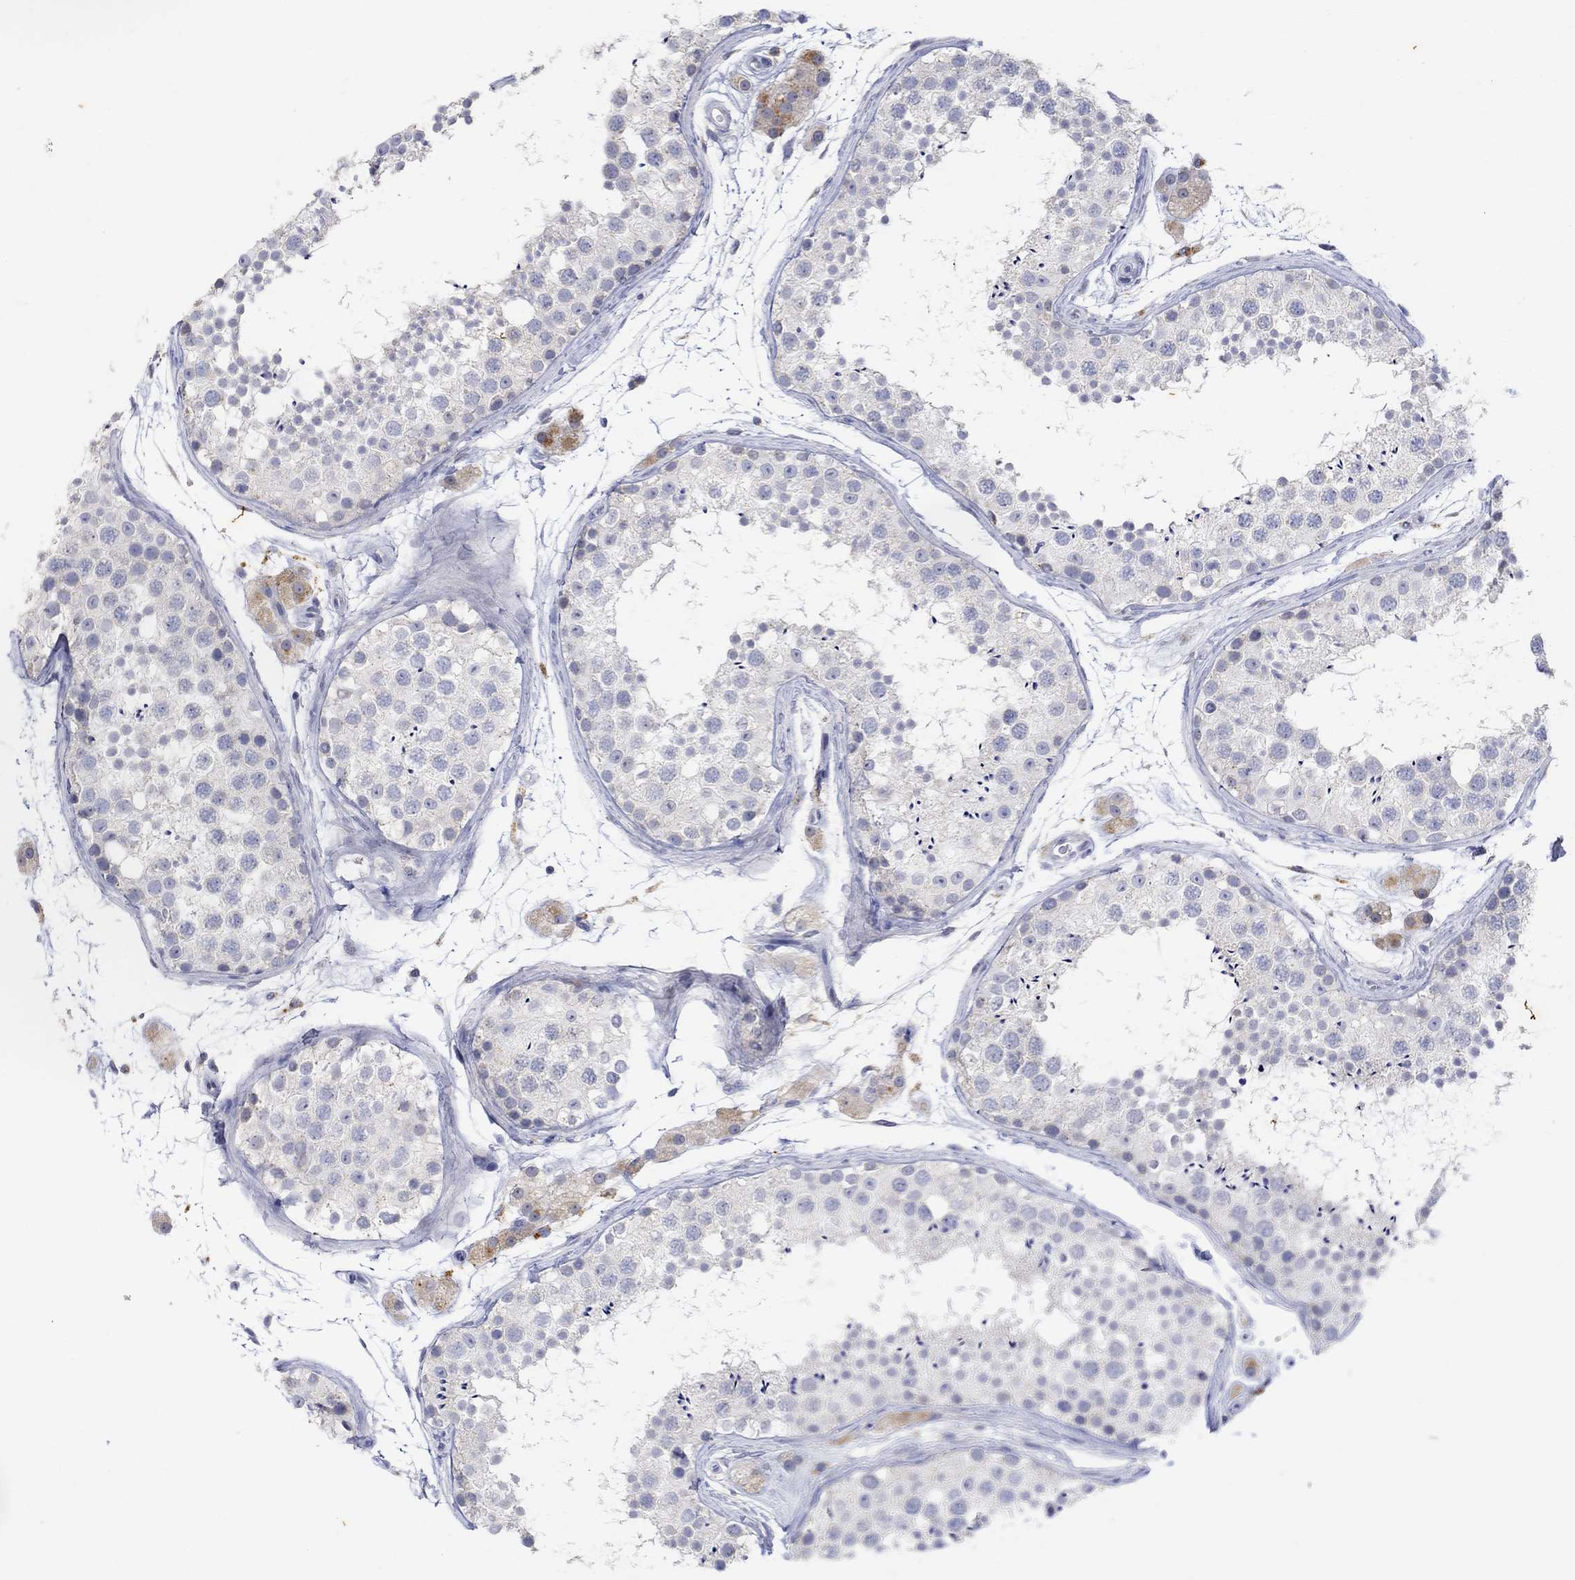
{"staining": {"intensity": "negative", "quantity": "none", "location": "none"}, "tissue": "testis", "cell_type": "Cells in seminiferous ducts", "image_type": "normal", "snomed": [{"axis": "morphology", "description": "Normal tissue, NOS"}, {"axis": "topography", "description": "Testis"}], "caption": "The histopathology image displays no staining of cells in seminiferous ducts in normal testis. The staining is performed using DAB brown chromogen with nuclei counter-stained in using hematoxylin.", "gene": "FNDC5", "patient": {"sex": "male", "age": 41}}